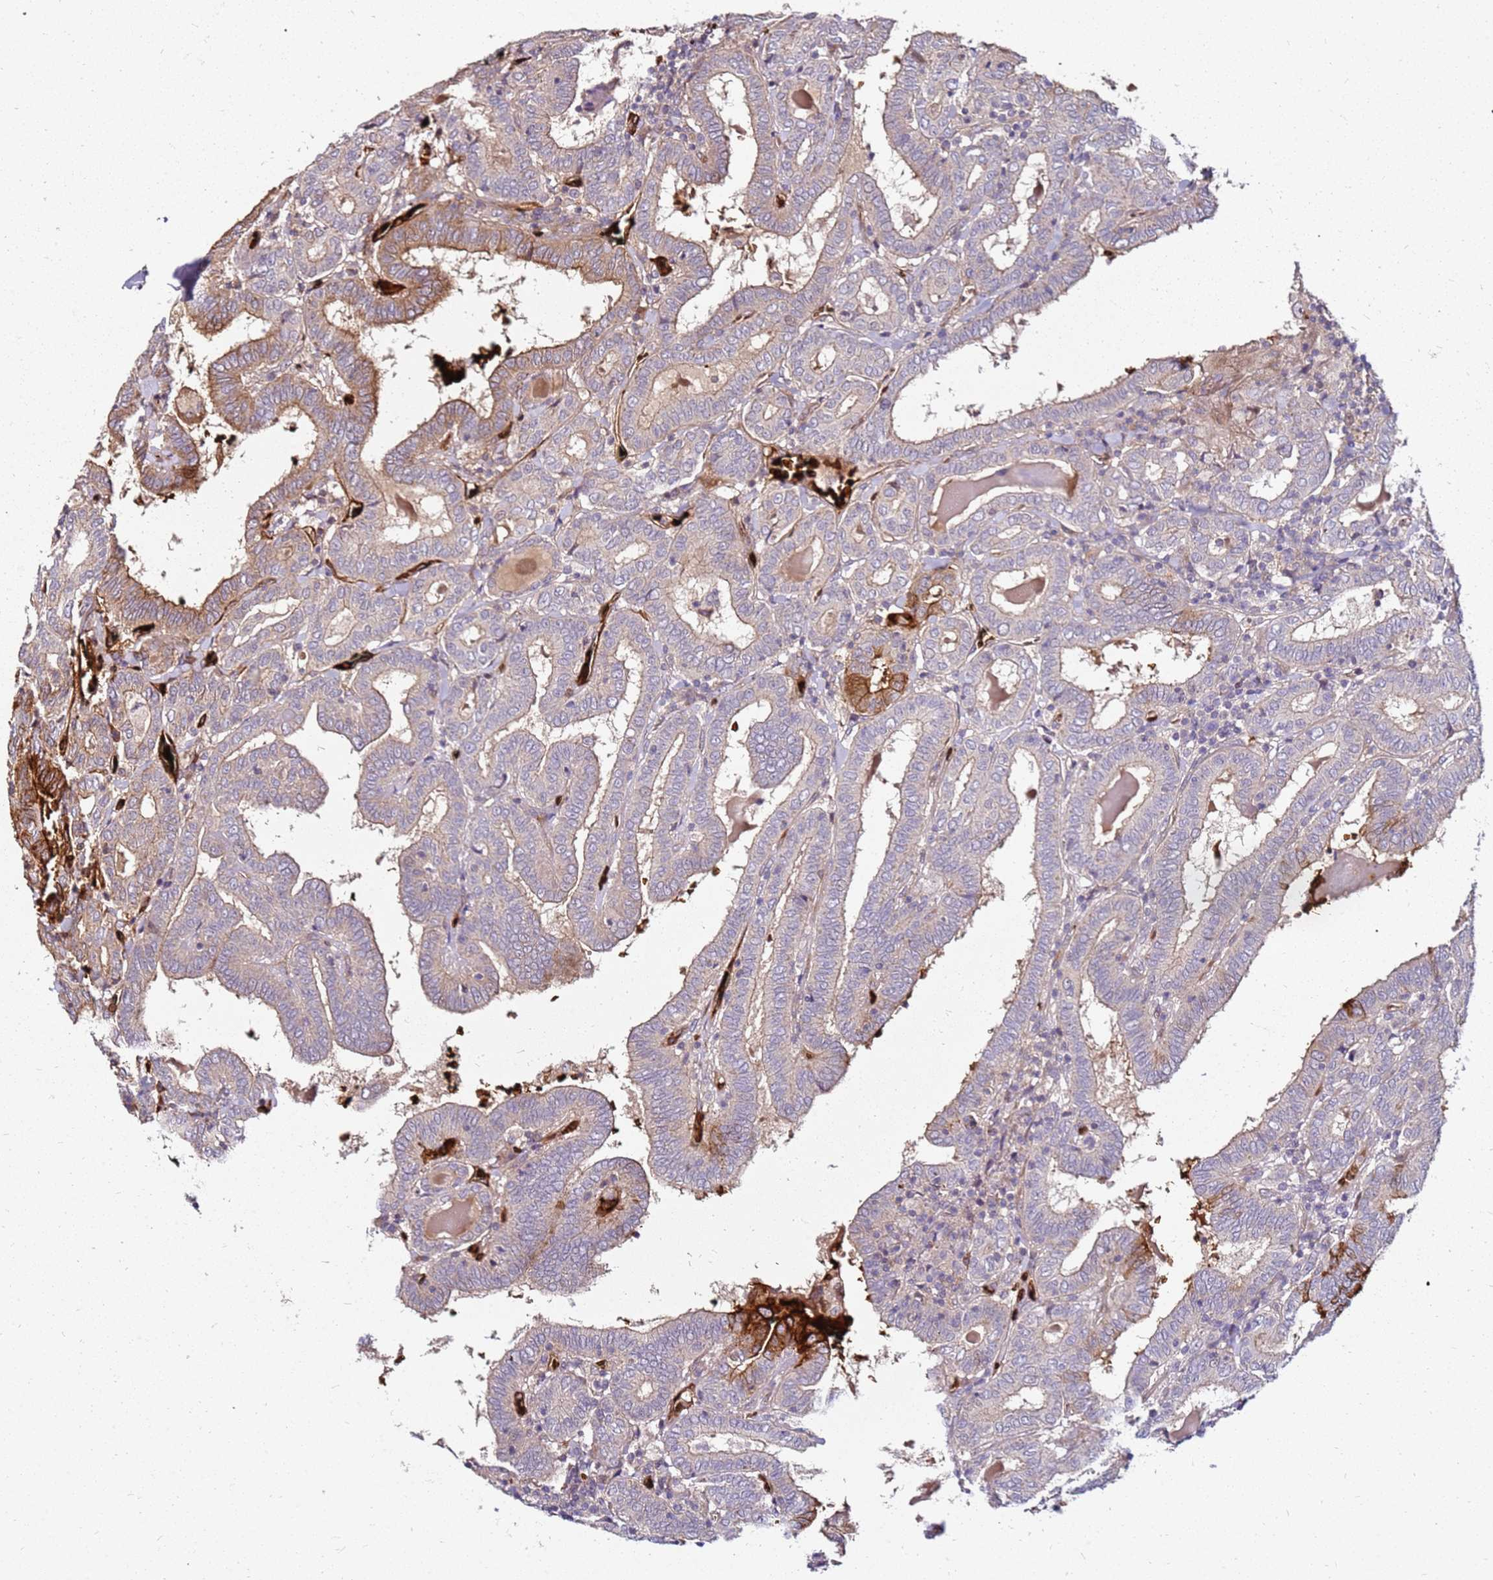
{"staining": {"intensity": "moderate", "quantity": "<25%", "location": "cytoplasmic/membranous"}, "tissue": "thyroid cancer", "cell_type": "Tumor cells", "image_type": "cancer", "snomed": [{"axis": "morphology", "description": "Papillary adenocarcinoma, NOS"}, {"axis": "topography", "description": "Thyroid gland"}], "caption": "This micrograph exhibits thyroid cancer stained with immunohistochemistry (IHC) to label a protein in brown. The cytoplasmic/membranous of tumor cells show moderate positivity for the protein. Nuclei are counter-stained blue.", "gene": "RNF11", "patient": {"sex": "female", "age": 72}}